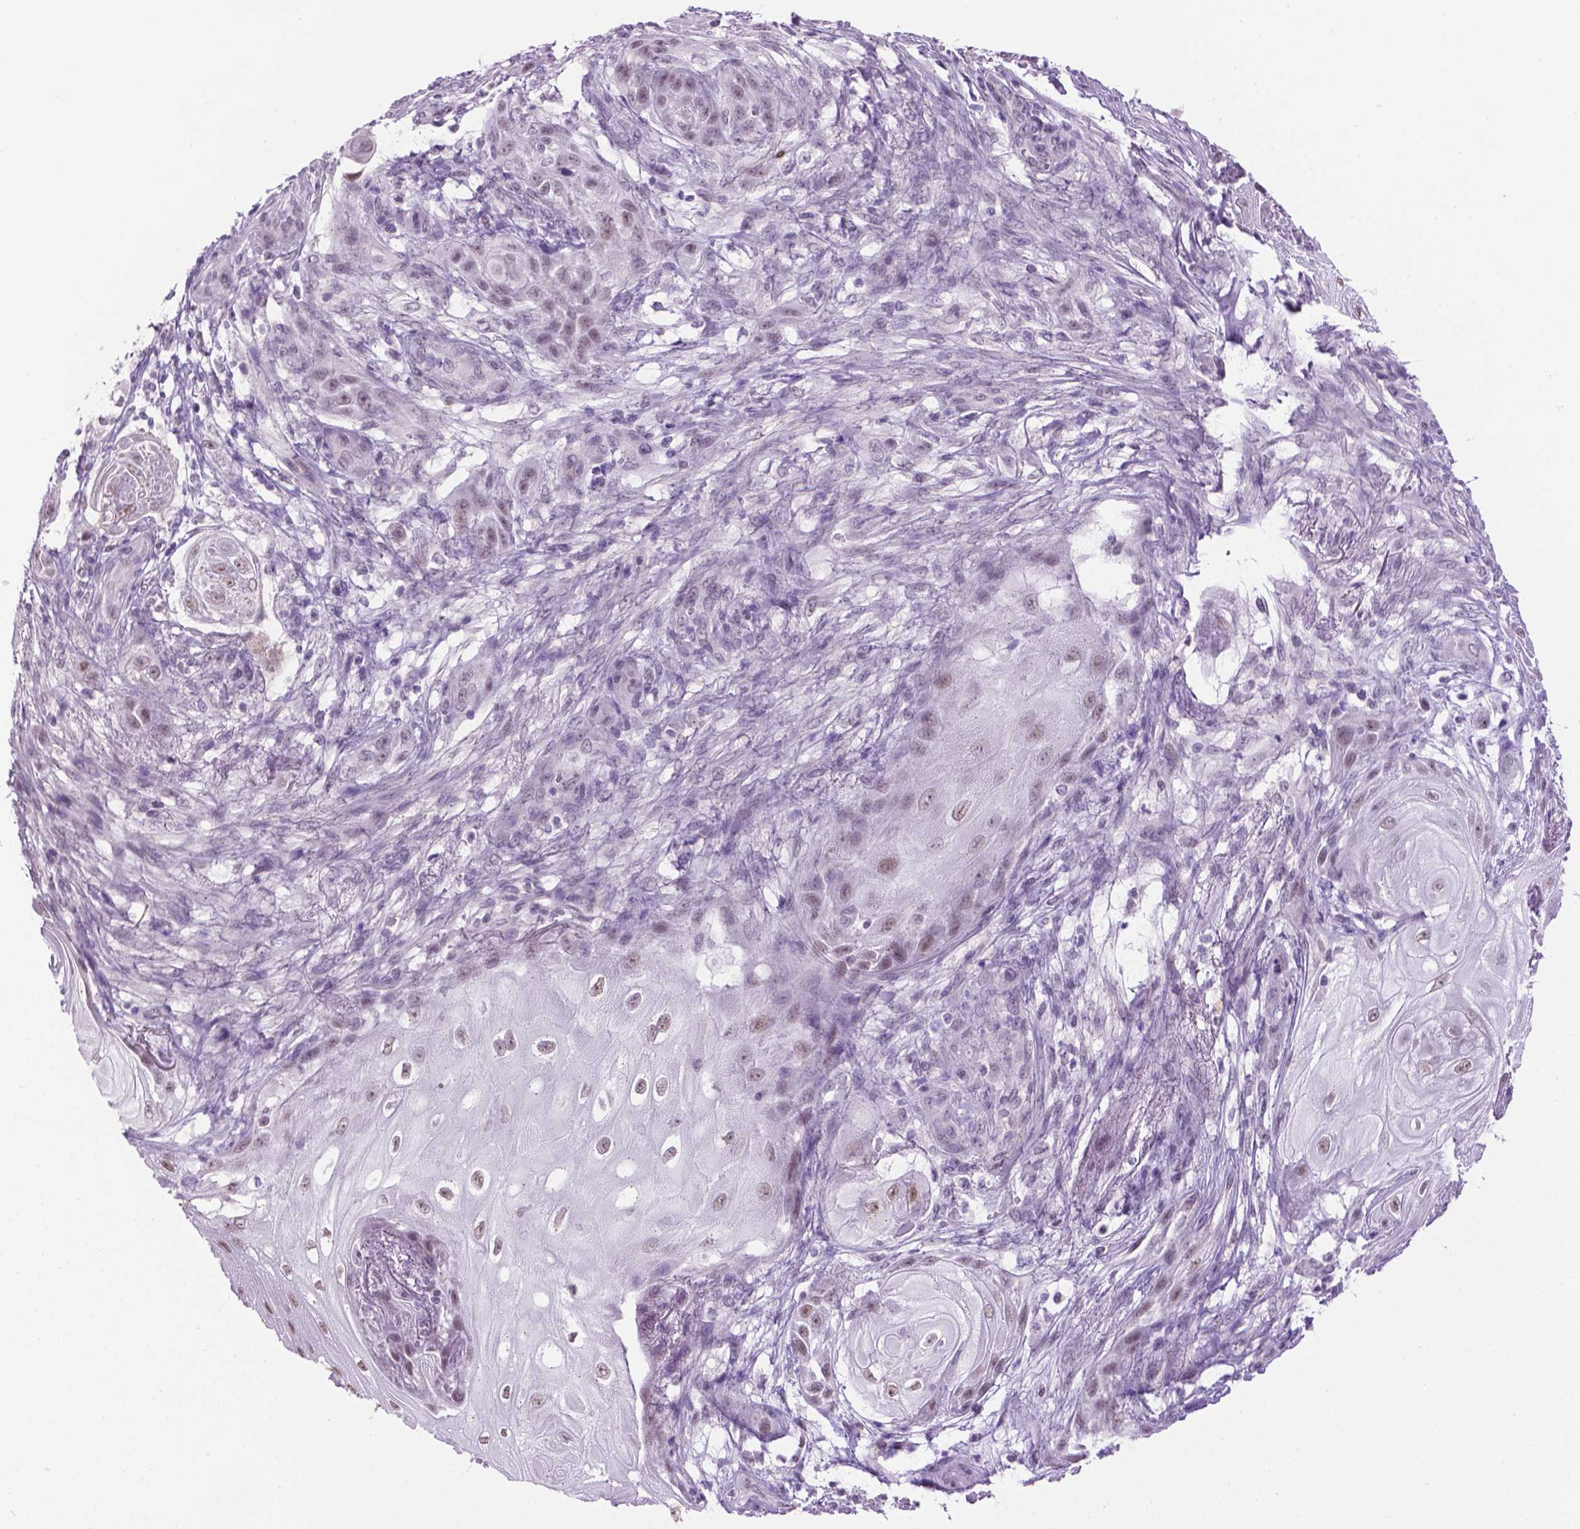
{"staining": {"intensity": "weak", "quantity": "25%-75%", "location": "nuclear"}, "tissue": "skin cancer", "cell_type": "Tumor cells", "image_type": "cancer", "snomed": [{"axis": "morphology", "description": "Squamous cell carcinoma, NOS"}, {"axis": "topography", "description": "Skin"}], "caption": "The micrograph reveals staining of skin cancer, revealing weak nuclear protein positivity (brown color) within tumor cells. (Stains: DAB in brown, nuclei in blue, Microscopy: brightfield microscopy at high magnification).", "gene": "ABI2", "patient": {"sex": "male", "age": 62}}